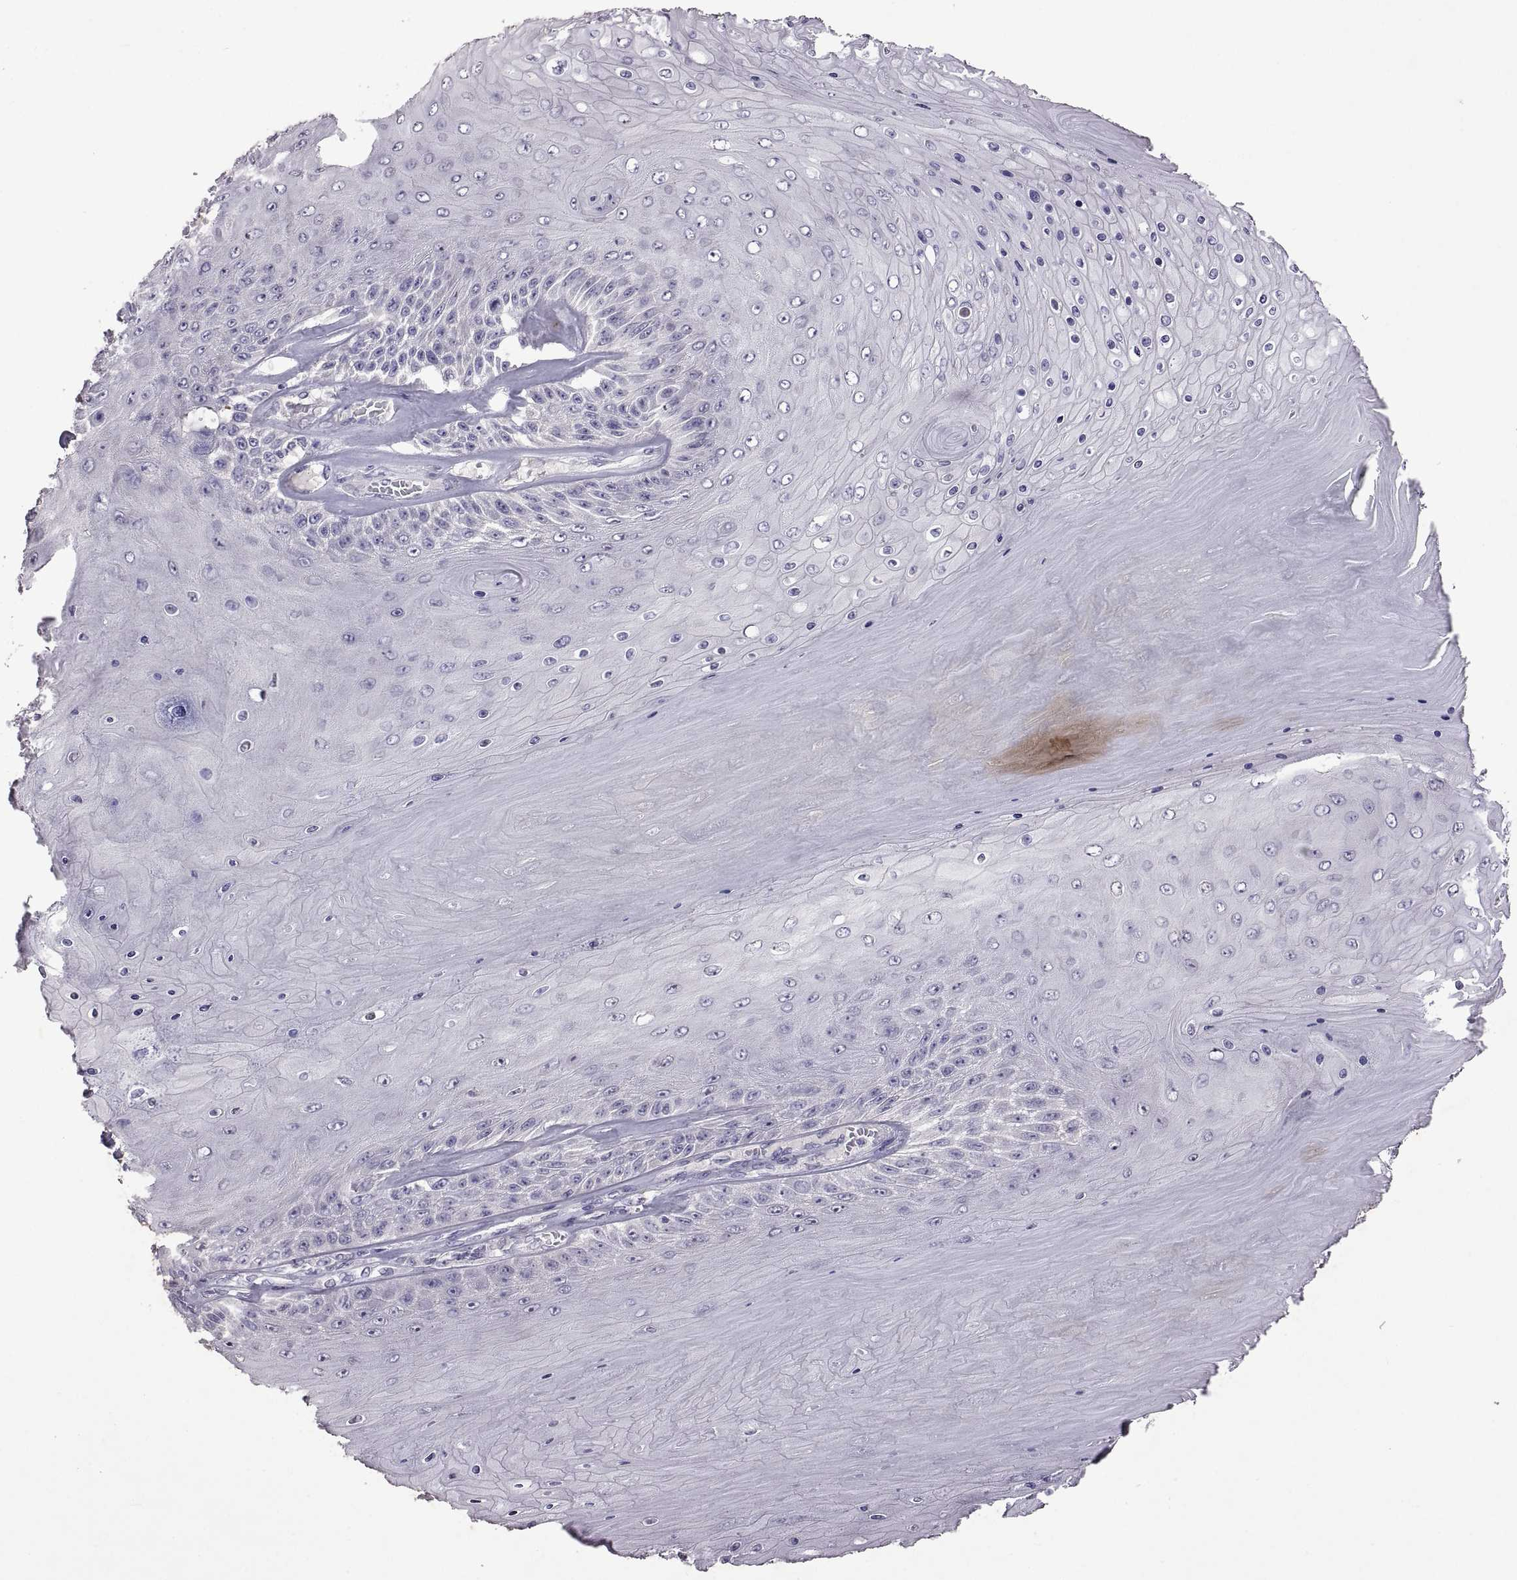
{"staining": {"intensity": "negative", "quantity": "none", "location": "none"}, "tissue": "skin cancer", "cell_type": "Tumor cells", "image_type": "cancer", "snomed": [{"axis": "morphology", "description": "Squamous cell carcinoma, NOS"}, {"axis": "topography", "description": "Skin"}], "caption": "Tumor cells are negative for protein expression in human skin cancer.", "gene": "DEFB136", "patient": {"sex": "male", "age": 62}}